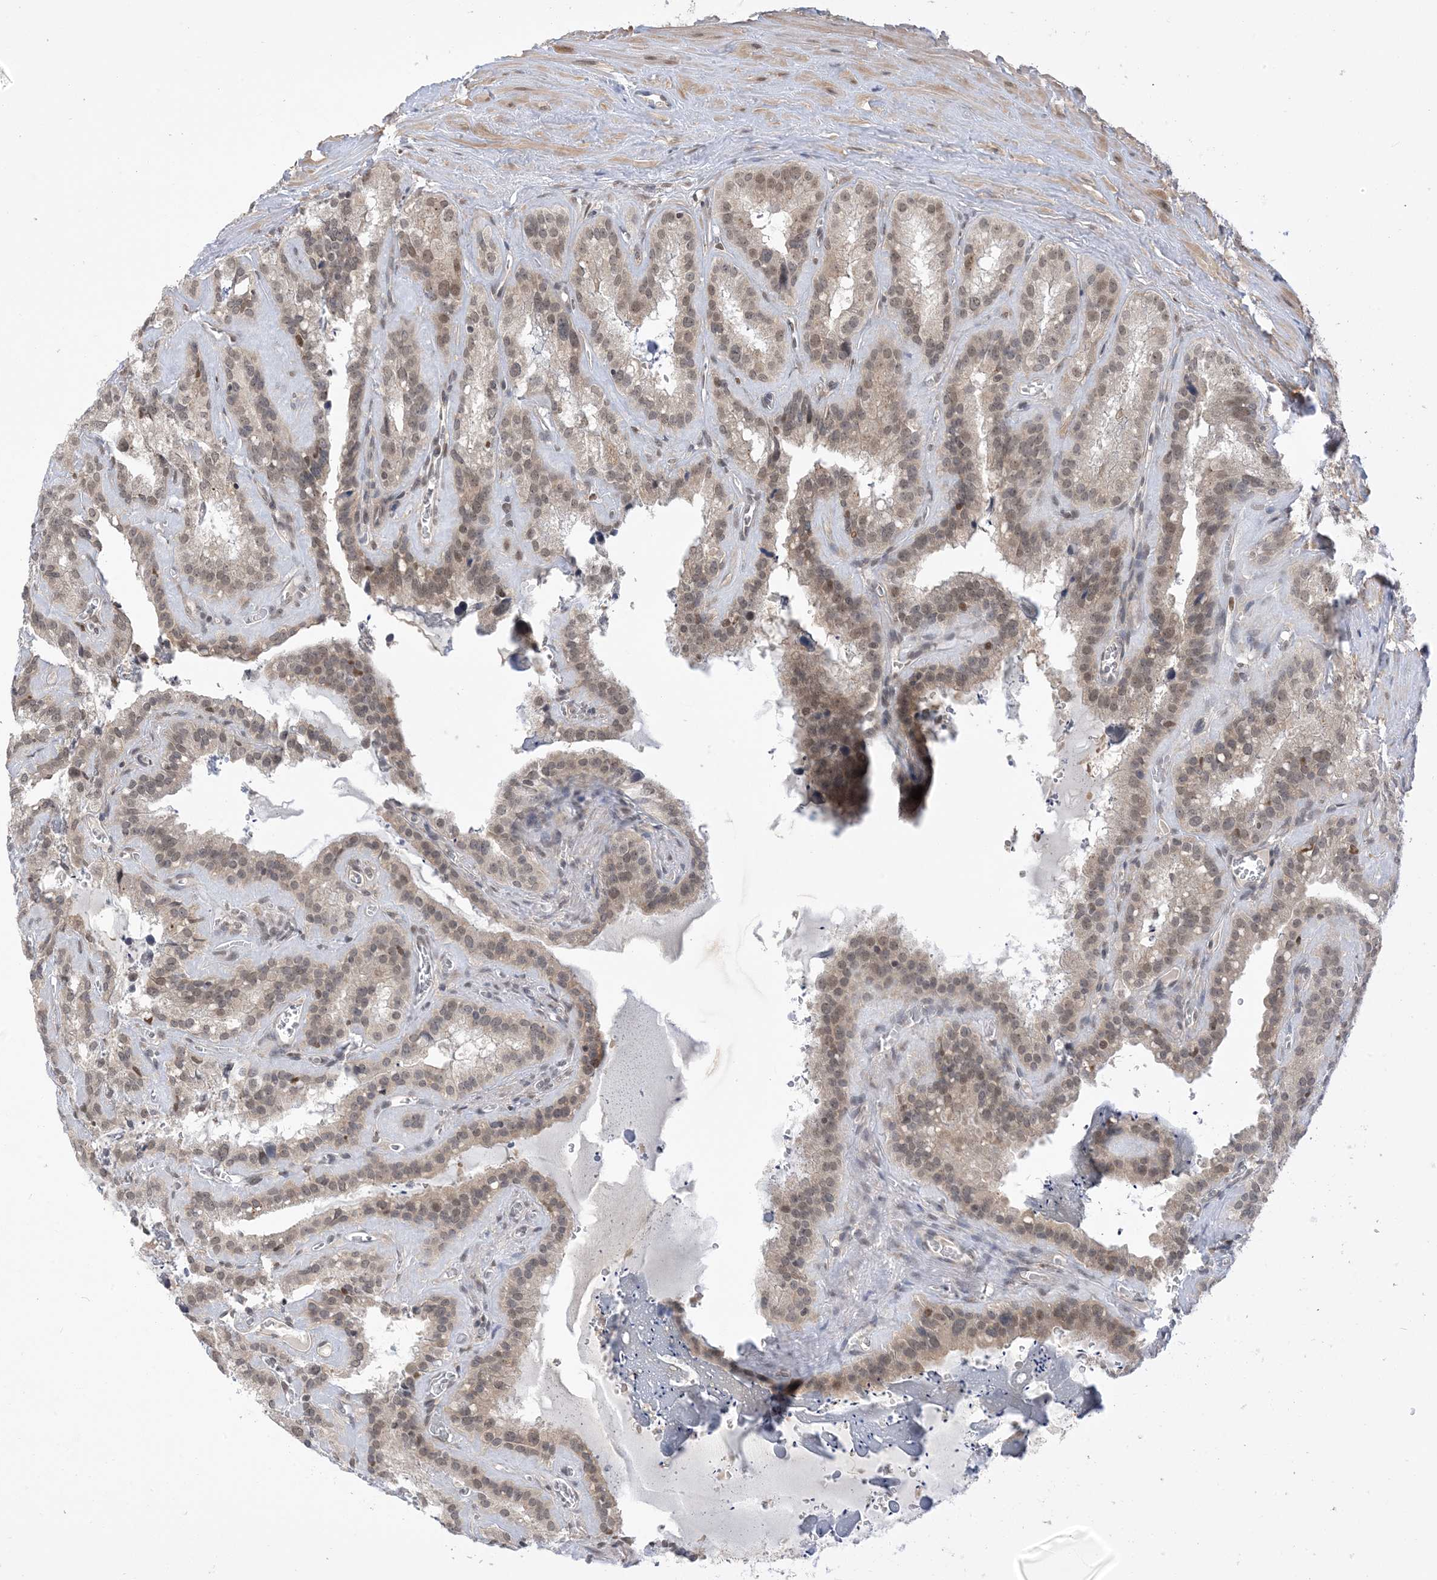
{"staining": {"intensity": "weak", "quantity": "25%-75%", "location": "nuclear"}, "tissue": "seminal vesicle", "cell_type": "Glandular cells", "image_type": "normal", "snomed": [{"axis": "morphology", "description": "Normal tissue, NOS"}, {"axis": "topography", "description": "Prostate"}, {"axis": "topography", "description": "Seminal veicle"}], "caption": "A histopathology image showing weak nuclear expression in approximately 25%-75% of glandular cells in benign seminal vesicle, as visualized by brown immunohistochemical staining.", "gene": "RANBP9", "patient": {"sex": "male", "age": 59}}